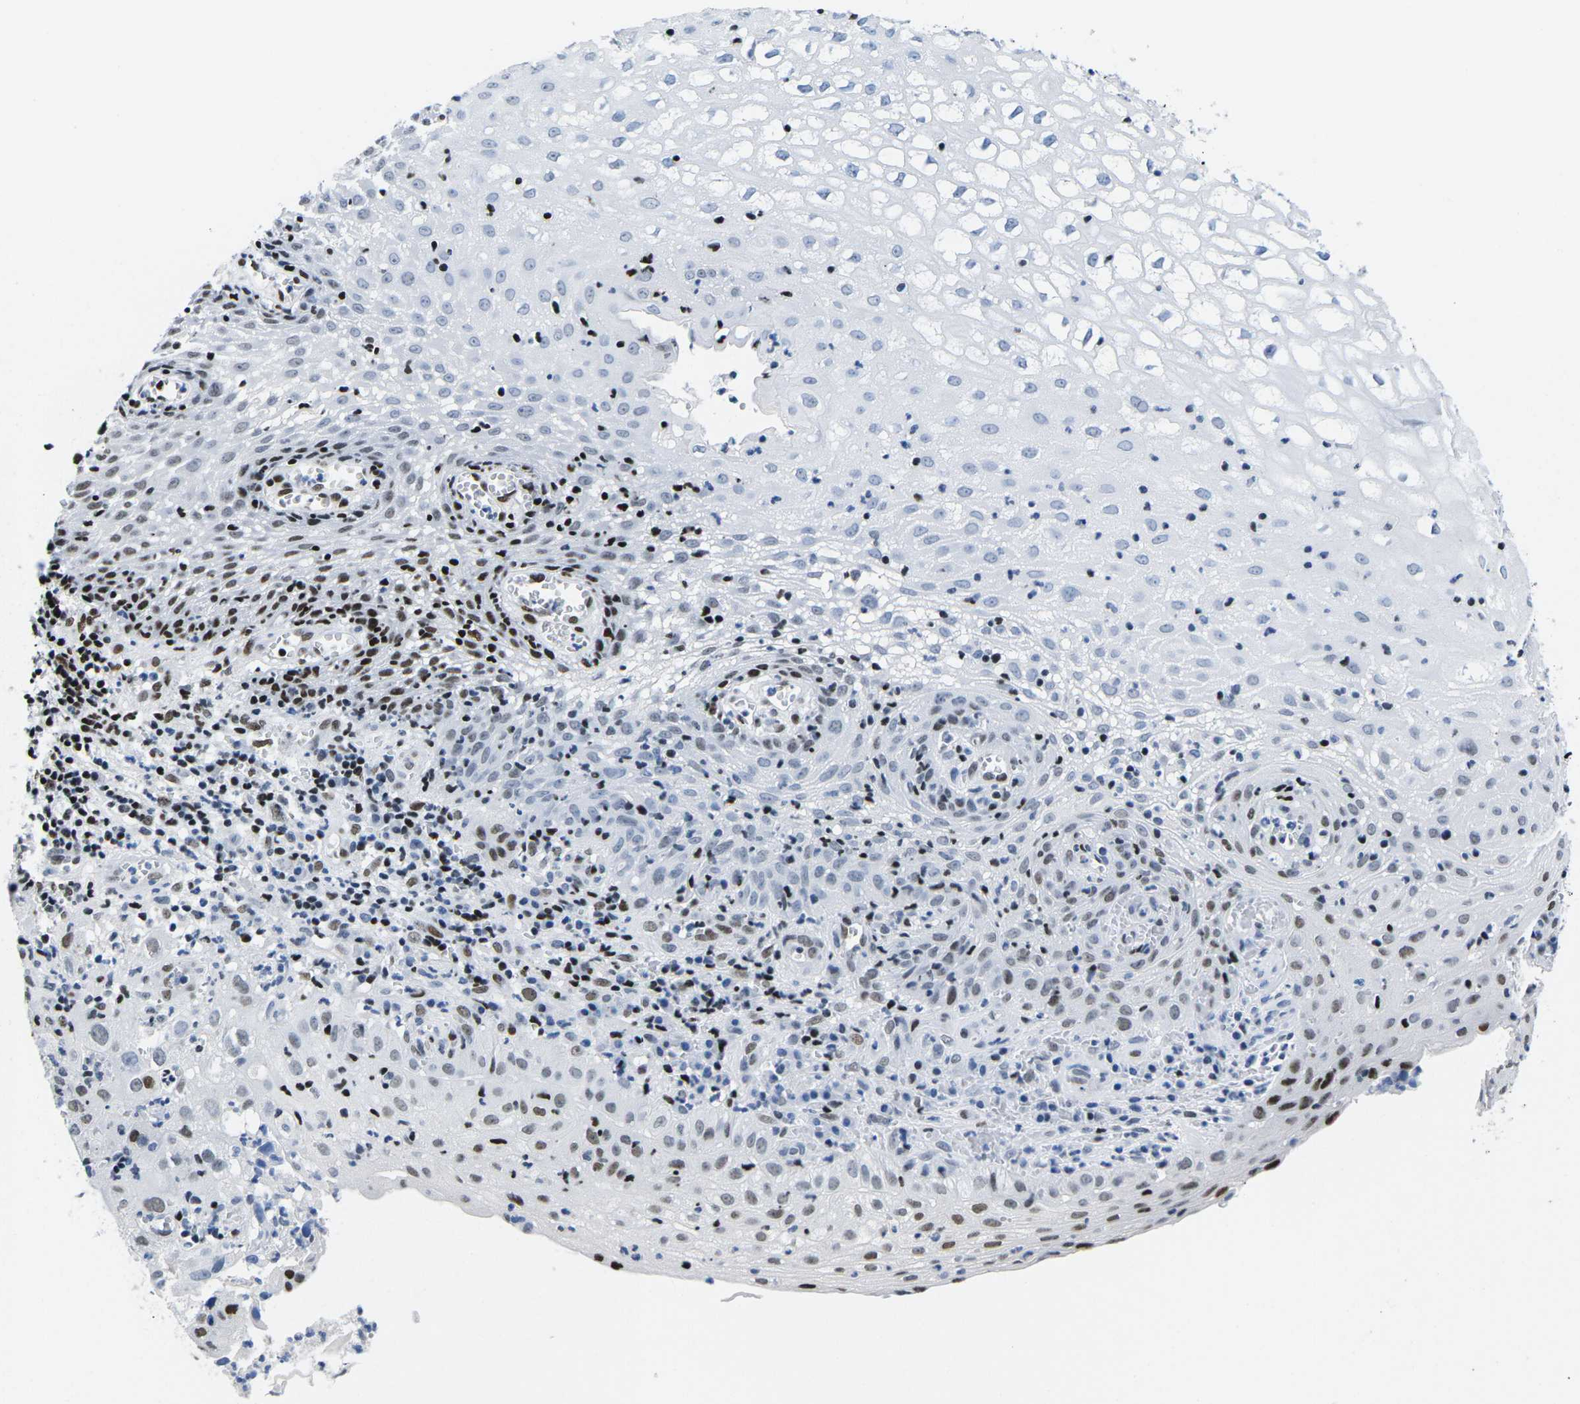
{"staining": {"intensity": "negative", "quantity": "none", "location": "none"}, "tissue": "cervical cancer", "cell_type": "Tumor cells", "image_type": "cancer", "snomed": [{"axis": "morphology", "description": "Squamous cell carcinoma, NOS"}, {"axis": "topography", "description": "Cervix"}], "caption": "DAB immunohistochemical staining of human cervical squamous cell carcinoma displays no significant staining in tumor cells. Brightfield microscopy of IHC stained with DAB (3,3'-diaminobenzidine) (brown) and hematoxylin (blue), captured at high magnification.", "gene": "ATF1", "patient": {"sex": "female", "age": 32}}